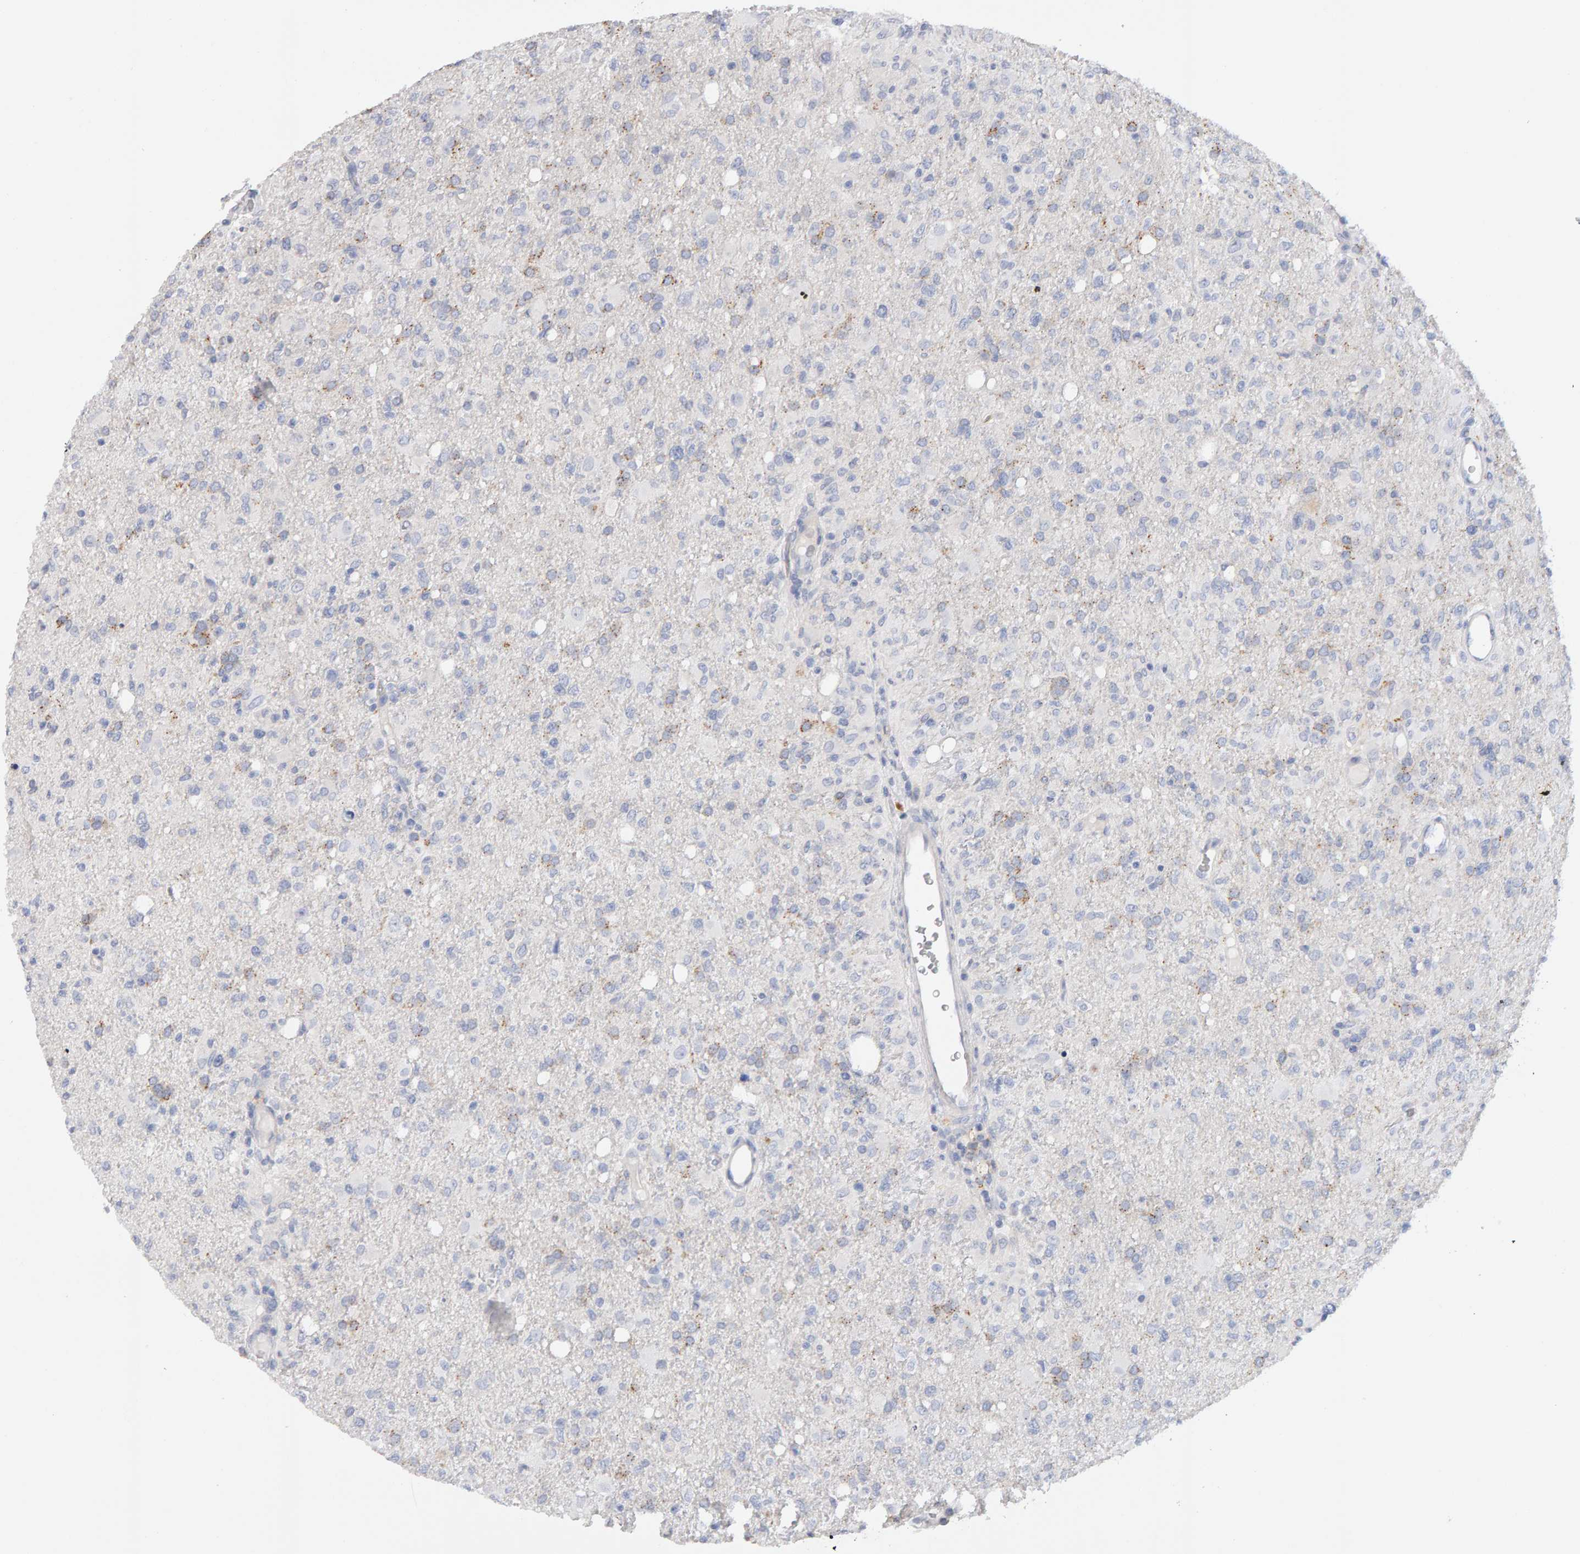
{"staining": {"intensity": "weak", "quantity": "<25%", "location": "cytoplasmic/membranous"}, "tissue": "glioma", "cell_type": "Tumor cells", "image_type": "cancer", "snomed": [{"axis": "morphology", "description": "Glioma, malignant, High grade"}, {"axis": "topography", "description": "Brain"}], "caption": "Tumor cells are negative for brown protein staining in malignant glioma (high-grade). Brightfield microscopy of immunohistochemistry stained with DAB (3,3'-diaminobenzidine) (brown) and hematoxylin (blue), captured at high magnification.", "gene": "METRNL", "patient": {"sex": "female", "age": 57}}